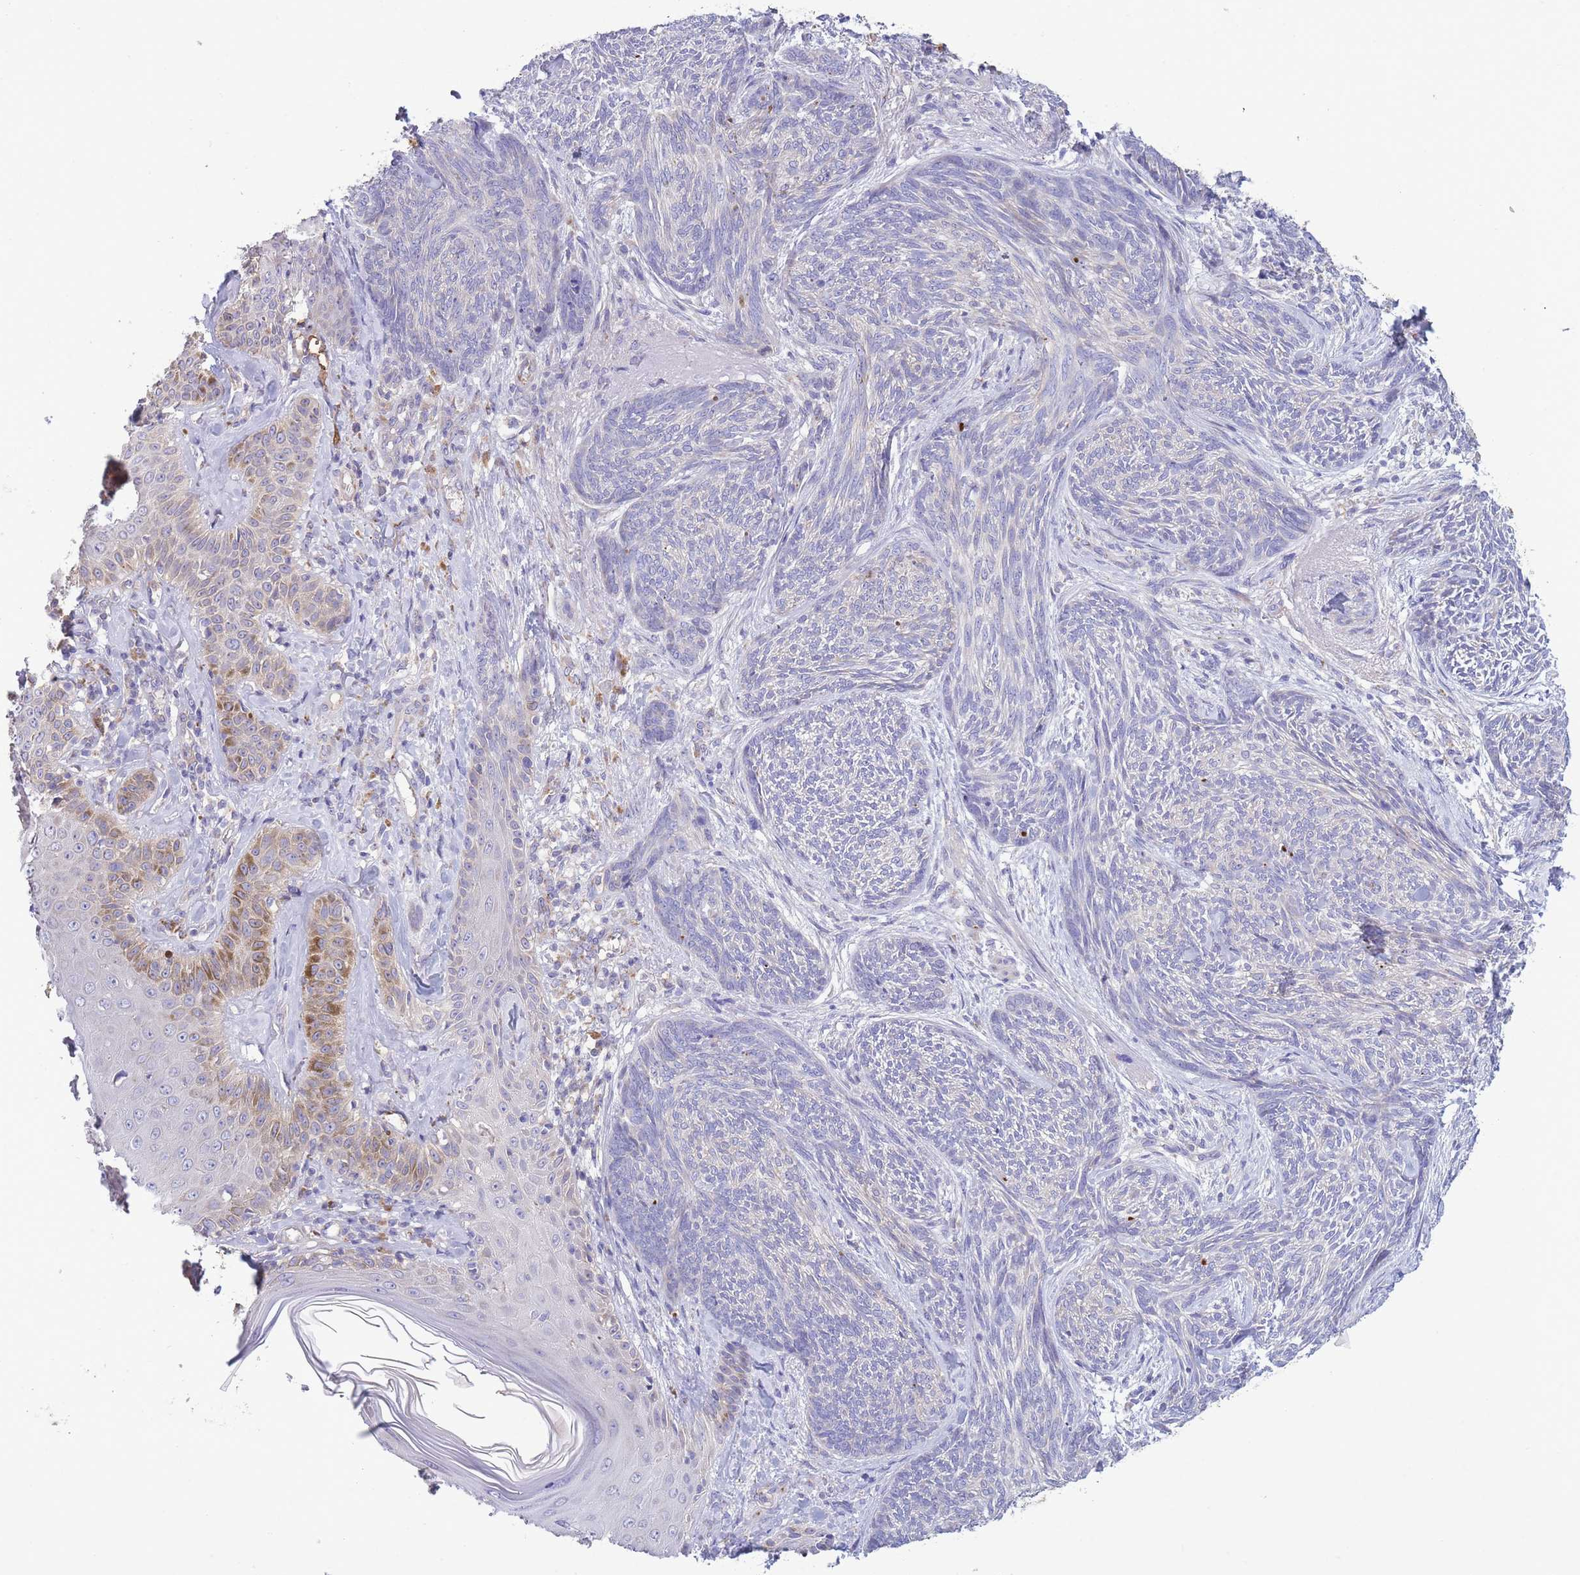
{"staining": {"intensity": "negative", "quantity": "none", "location": "none"}, "tissue": "skin cancer", "cell_type": "Tumor cells", "image_type": "cancer", "snomed": [{"axis": "morphology", "description": "Basal cell carcinoma"}, {"axis": "topography", "description": "Skin"}], "caption": "Immunohistochemistry of human skin cancer (basal cell carcinoma) shows no positivity in tumor cells. (Brightfield microscopy of DAB (3,3'-diaminobenzidine) immunohistochemistry (IHC) at high magnification).", "gene": "CENPM", "patient": {"sex": "male", "age": 73}}